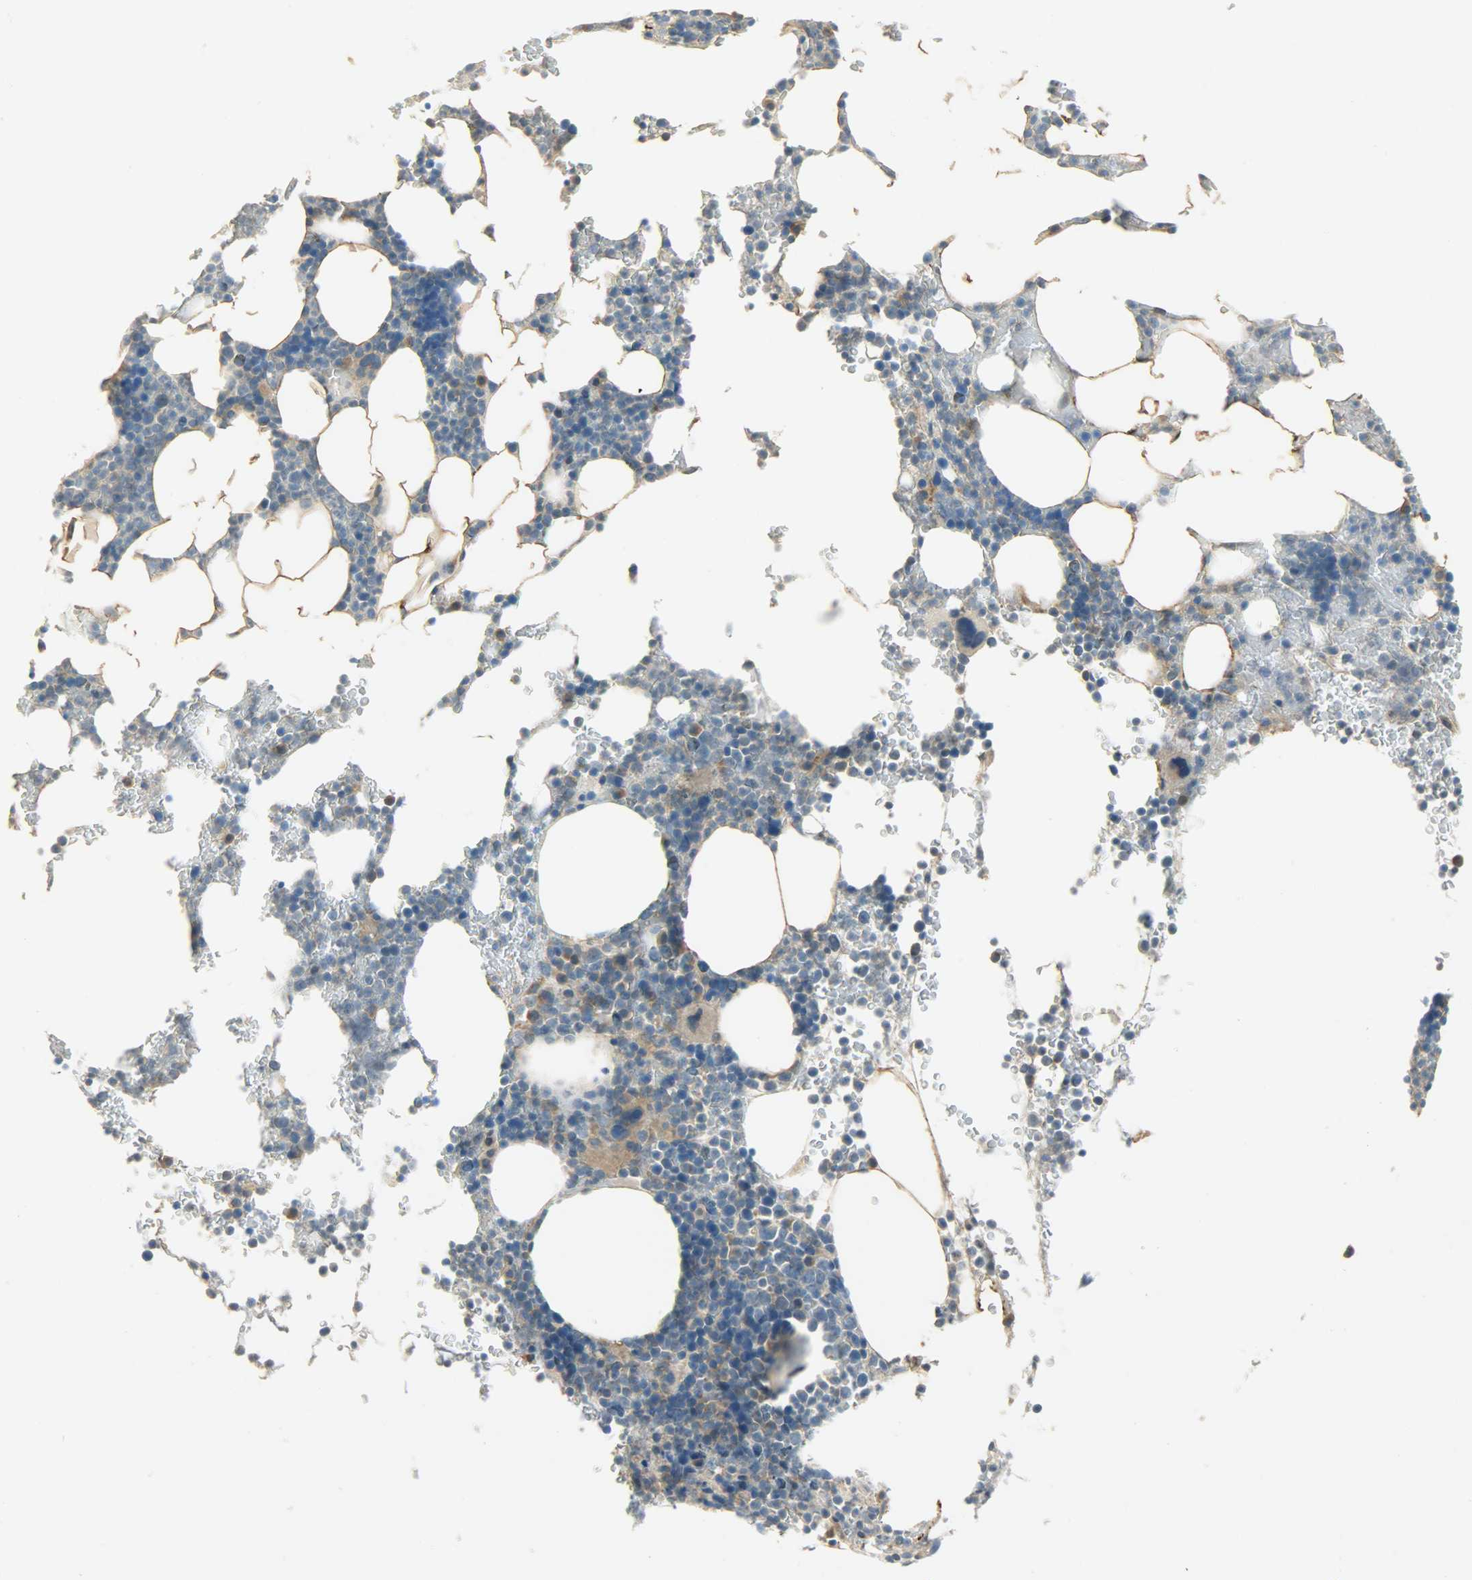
{"staining": {"intensity": "strong", "quantity": "<25%", "location": "cytoplasmic/membranous,nuclear"}, "tissue": "bone marrow", "cell_type": "Hematopoietic cells", "image_type": "normal", "snomed": [{"axis": "morphology", "description": "Normal tissue, NOS"}, {"axis": "topography", "description": "Bone marrow"}], "caption": "Immunohistochemistry staining of unremarkable bone marrow, which displays medium levels of strong cytoplasmic/membranous,nuclear staining in approximately <25% of hematopoietic cells indicating strong cytoplasmic/membranous,nuclear protein expression. The staining was performed using DAB (brown) for protein detection and nuclei were counterstained in hematoxylin (blue).", "gene": "DSG2", "patient": {"sex": "female", "age": 66}}